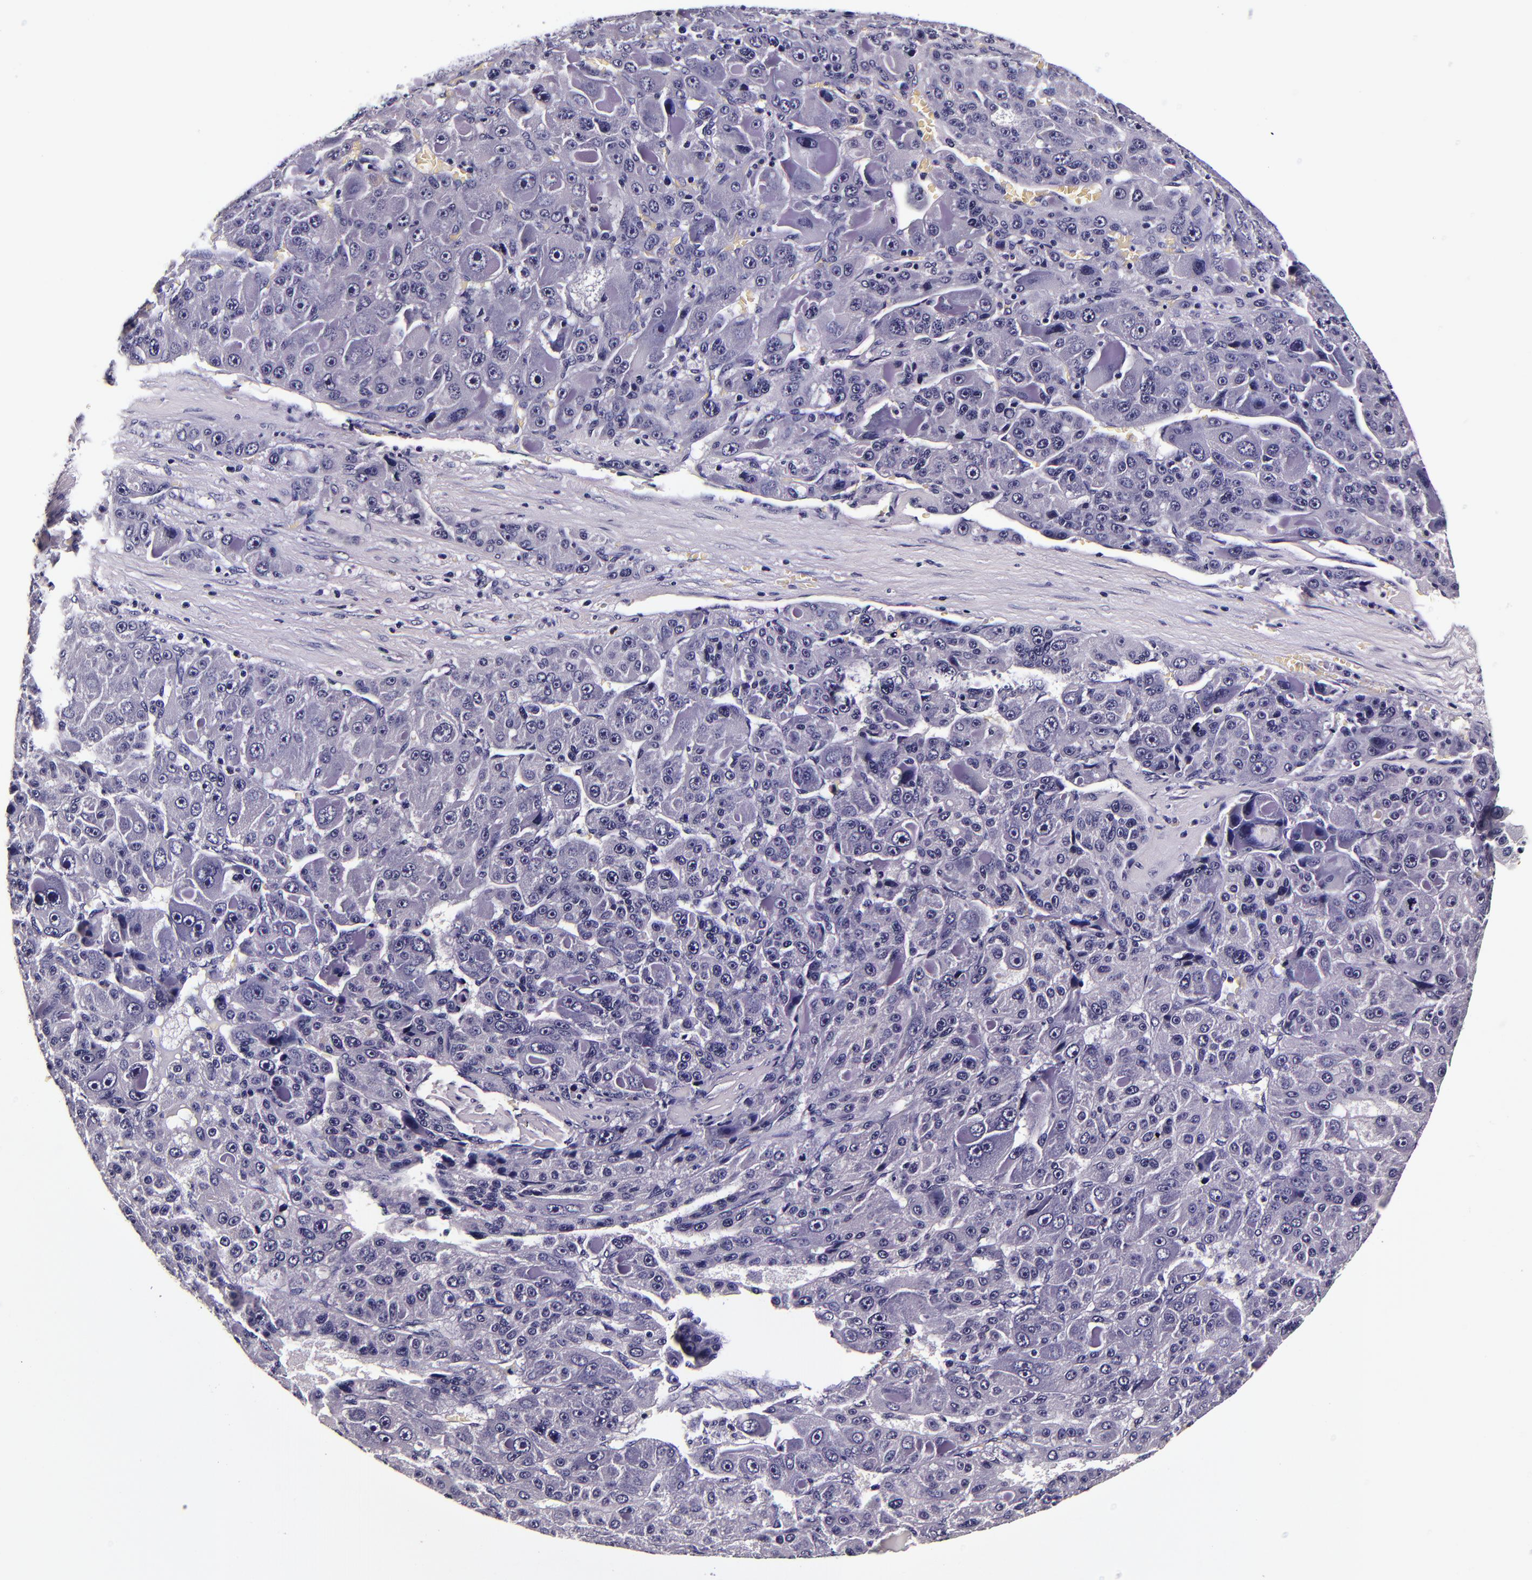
{"staining": {"intensity": "negative", "quantity": "none", "location": "none"}, "tissue": "liver cancer", "cell_type": "Tumor cells", "image_type": "cancer", "snomed": [{"axis": "morphology", "description": "Carcinoma, Hepatocellular, NOS"}, {"axis": "topography", "description": "Liver"}], "caption": "A histopathology image of human liver cancer is negative for staining in tumor cells.", "gene": "FBN1", "patient": {"sex": "male", "age": 76}}